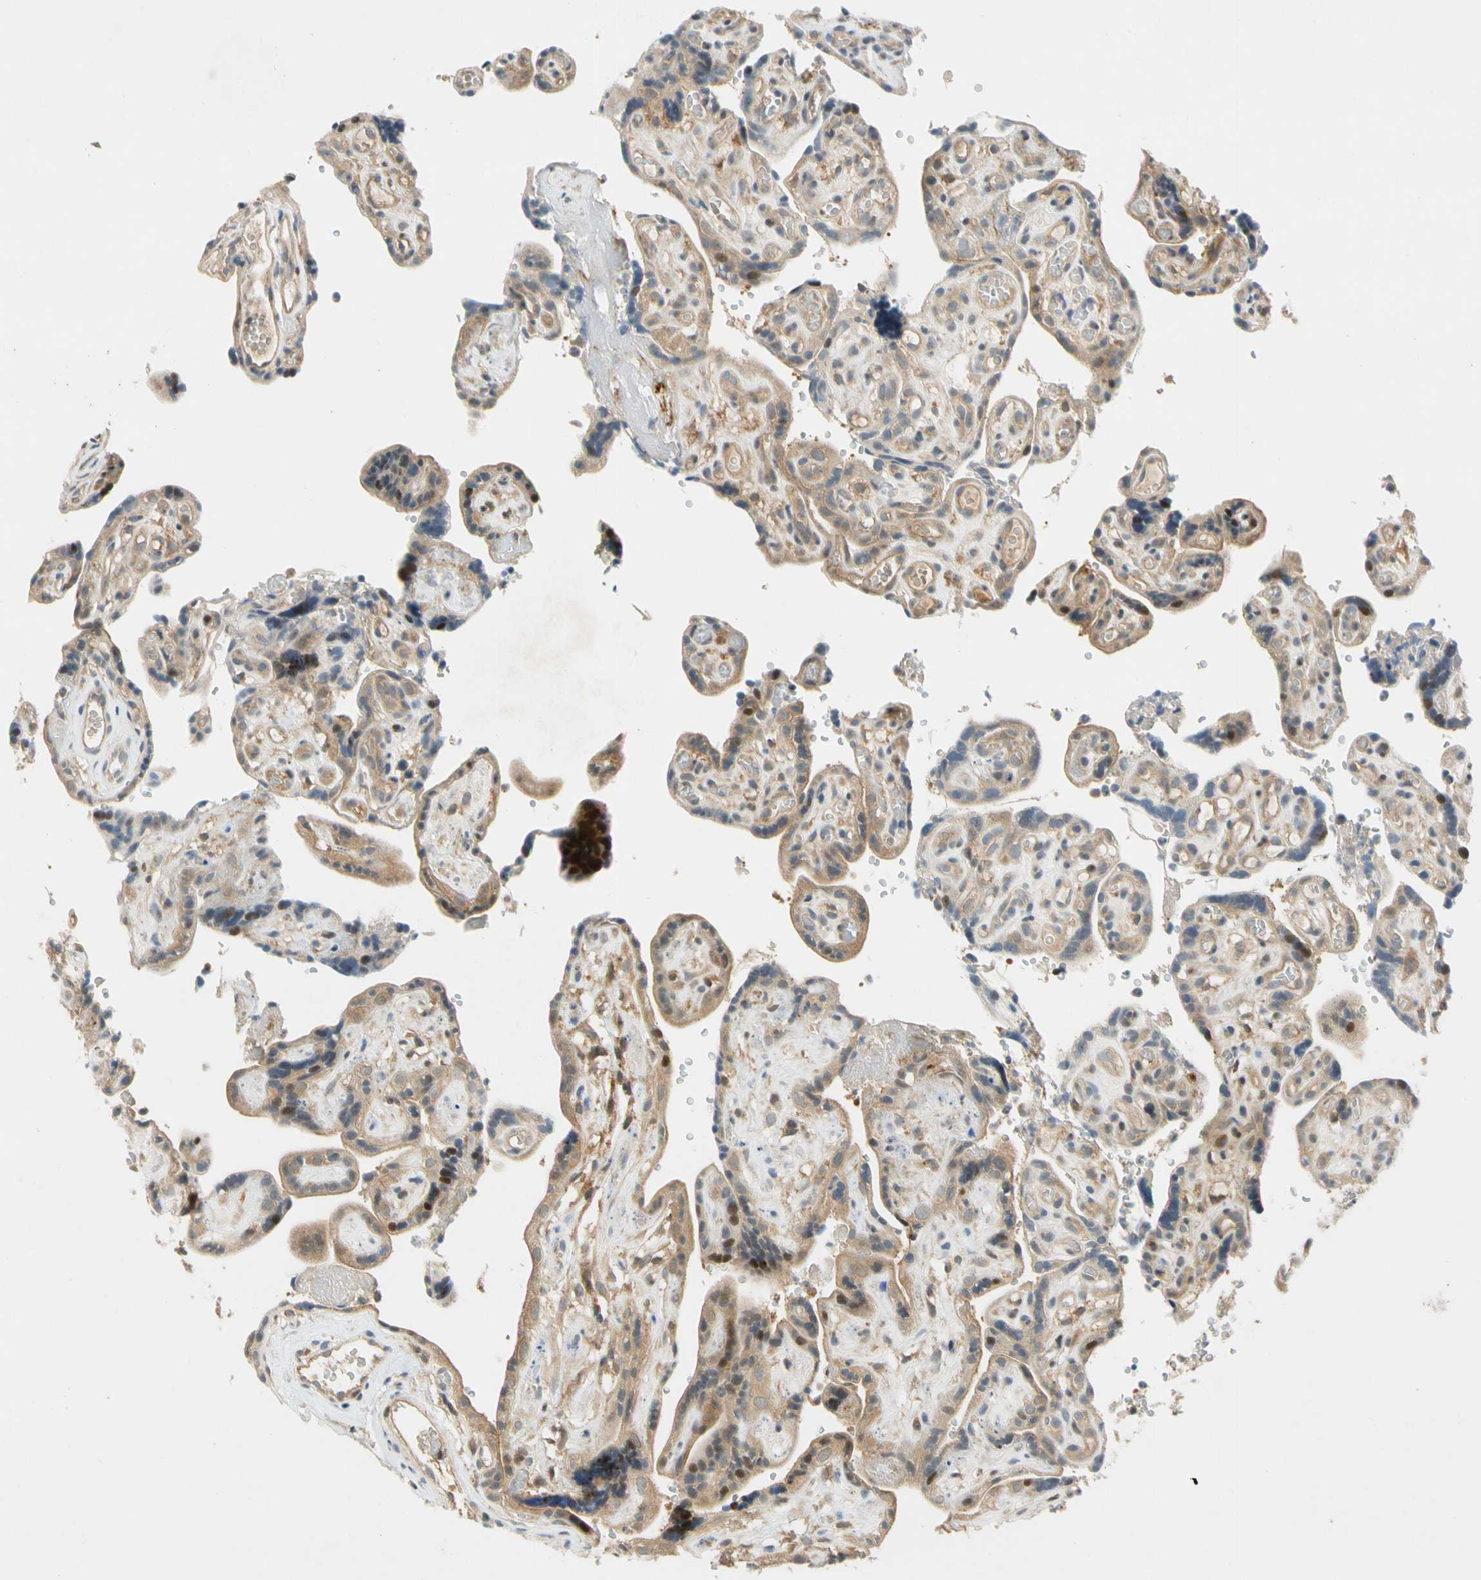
{"staining": {"intensity": "weak", "quantity": "25%-75%", "location": "cytoplasmic/membranous,nuclear"}, "tissue": "placenta", "cell_type": "Decidual cells", "image_type": "normal", "snomed": [{"axis": "morphology", "description": "Normal tissue, NOS"}, {"axis": "topography", "description": "Placenta"}], "caption": "IHC image of unremarkable placenta: human placenta stained using immunohistochemistry (IHC) displays low levels of weak protein expression localized specifically in the cytoplasmic/membranous,nuclear of decidual cells, appearing as a cytoplasmic/membranous,nuclear brown color.", "gene": "GATD1", "patient": {"sex": "female", "age": 30}}